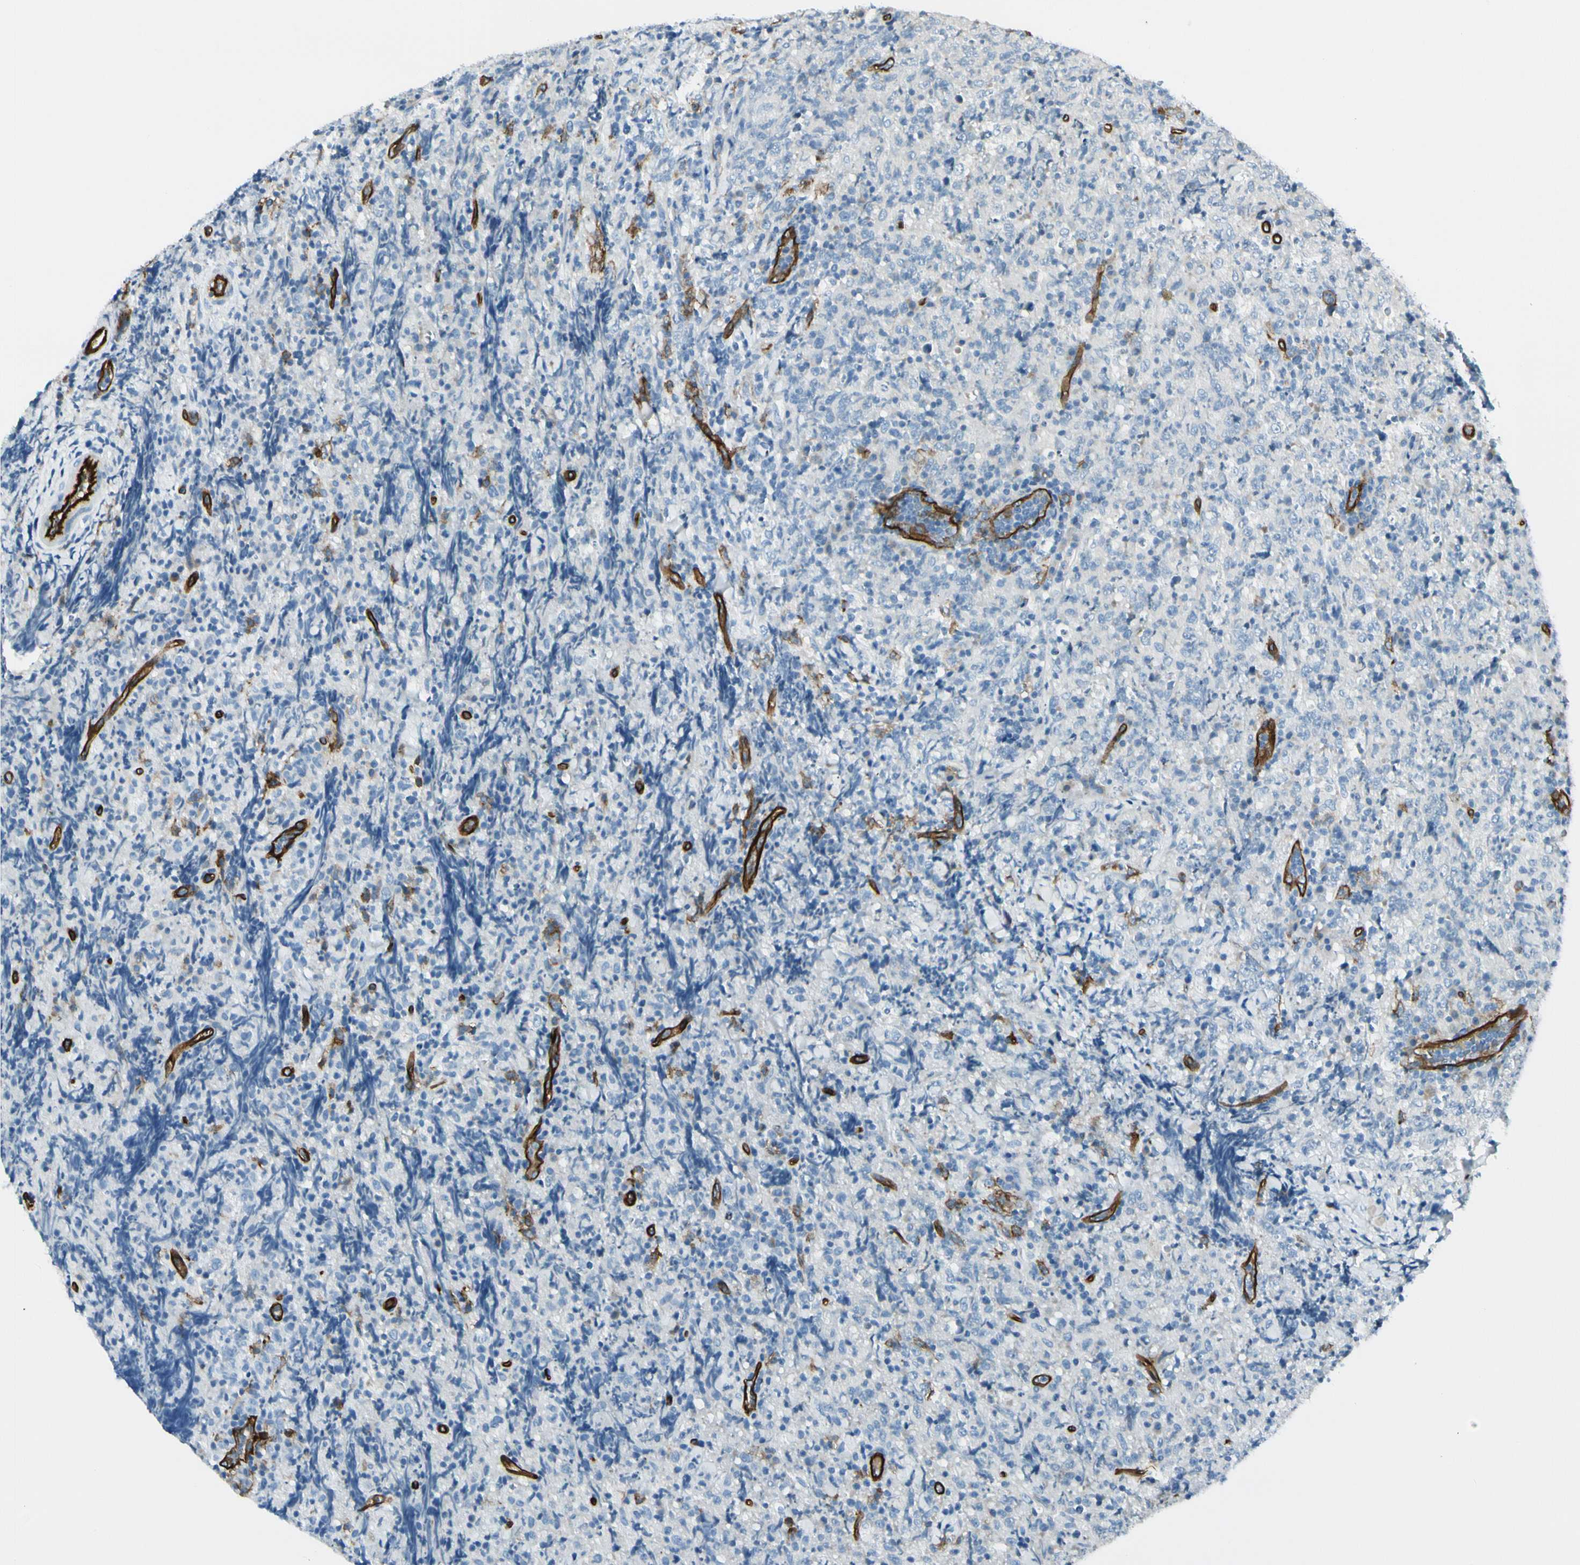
{"staining": {"intensity": "negative", "quantity": "none", "location": "none"}, "tissue": "lymphoma", "cell_type": "Tumor cells", "image_type": "cancer", "snomed": [{"axis": "morphology", "description": "Malignant lymphoma, non-Hodgkin's type, High grade"}, {"axis": "topography", "description": "Tonsil"}], "caption": "A histopathology image of human lymphoma is negative for staining in tumor cells.", "gene": "CD93", "patient": {"sex": "female", "age": 36}}